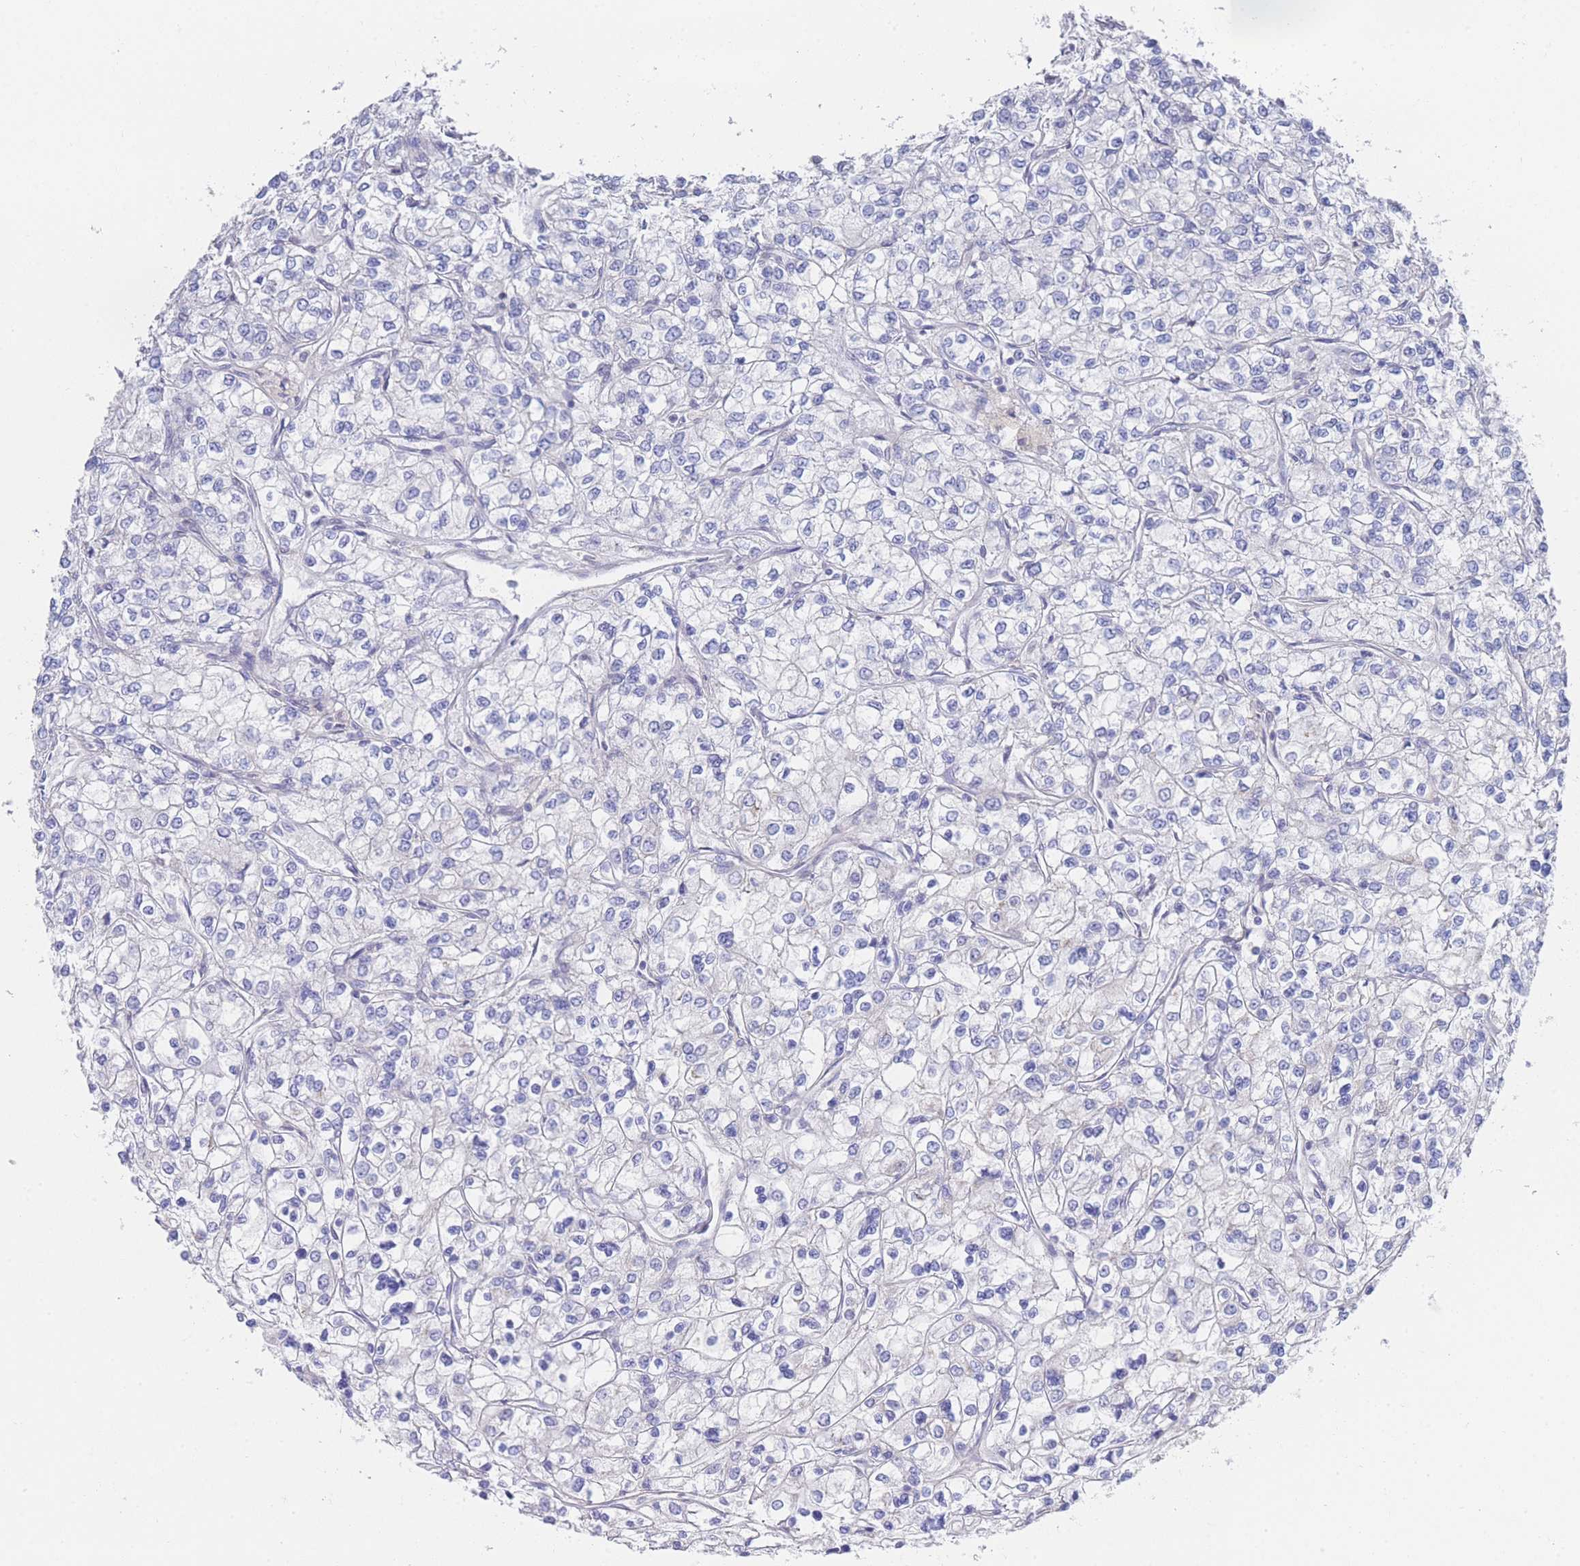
{"staining": {"intensity": "negative", "quantity": "none", "location": "none"}, "tissue": "renal cancer", "cell_type": "Tumor cells", "image_type": "cancer", "snomed": [{"axis": "morphology", "description": "Adenocarcinoma, NOS"}, {"axis": "topography", "description": "Kidney"}], "caption": "Tumor cells are negative for protein expression in human renal cancer (adenocarcinoma). (Stains: DAB immunohistochemistry with hematoxylin counter stain, Microscopy: brightfield microscopy at high magnification).", "gene": "ZNF142", "patient": {"sex": "male", "age": 80}}